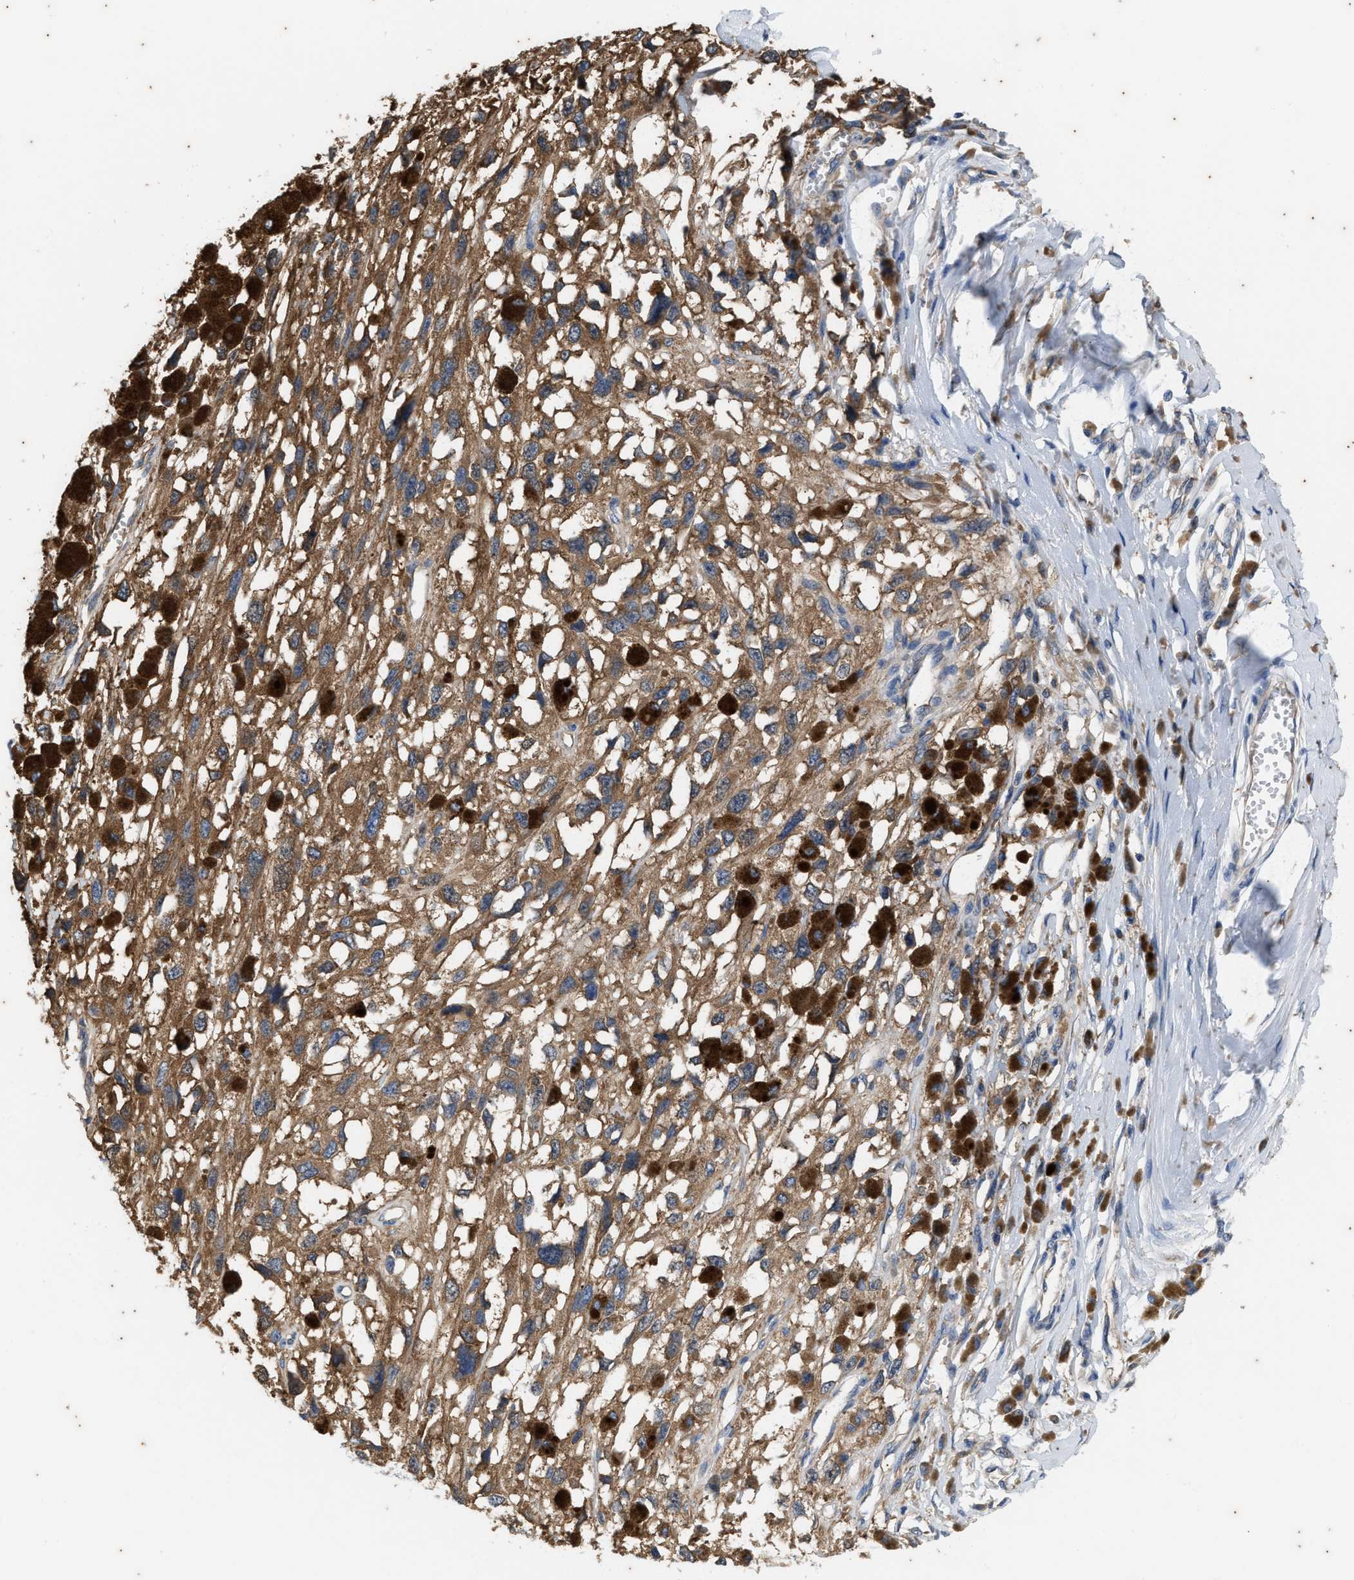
{"staining": {"intensity": "moderate", "quantity": ">75%", "location": "cytoplasmic/membranous"}, "tissue": "melanoma", "cell_type": "Tumor cells", "image_type": "cancer", "snomed": [{"axis": "morphology", "description": "Malignant melanoma, Metastatic site"}, {"axis": "topography", "description": "Lymph node"}], "caption": "Moderate cytoplasmic/membranous protein positivity is identified in approximately >75% of tumor cells in melanoma.", "gene": "COX19", "patient": {"sex": "male", "age": 59}}